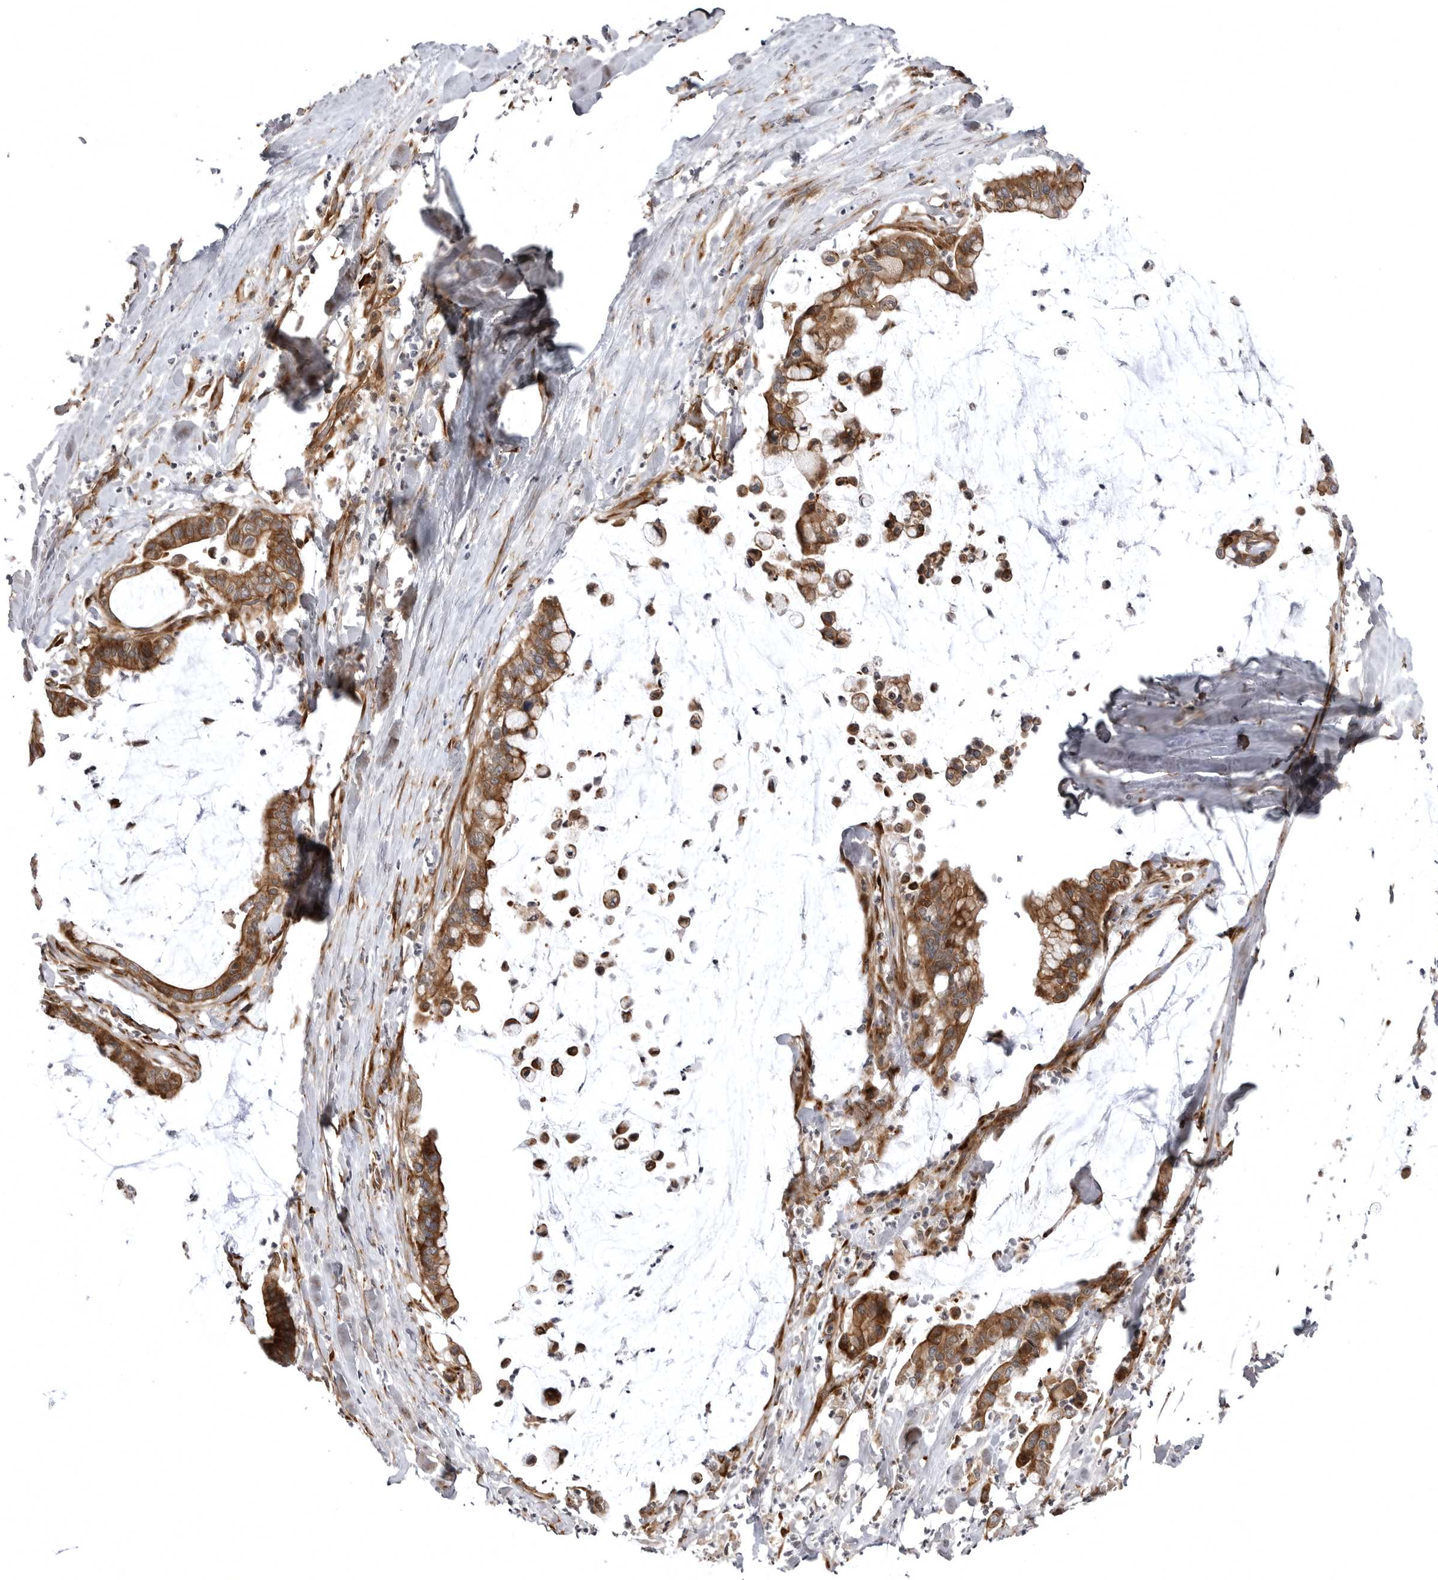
{"staining": {"intensity": "moderate", "quantity": ">75%", "location": "cytoplasmic/membranous"}, "tissue": "pancreatic cancer", "cell_type": "Tumor cells", "image_type": "cancer", "snomed": [{"axis": "morphology", "description": "Adenocarcinoma, NOS"}, {"axis": "topography", "description": "Pancreas"}], "caption": "The photomicrograph demonstrates immunohistochemical staining of pancreatic cancer (adenocarcinoma). There is moderate cytoplasmic/membranous staining is present in about >75% of tumor cells.", "gene": "ARL5A", "patient": {"sex": "male", "age": 41}}